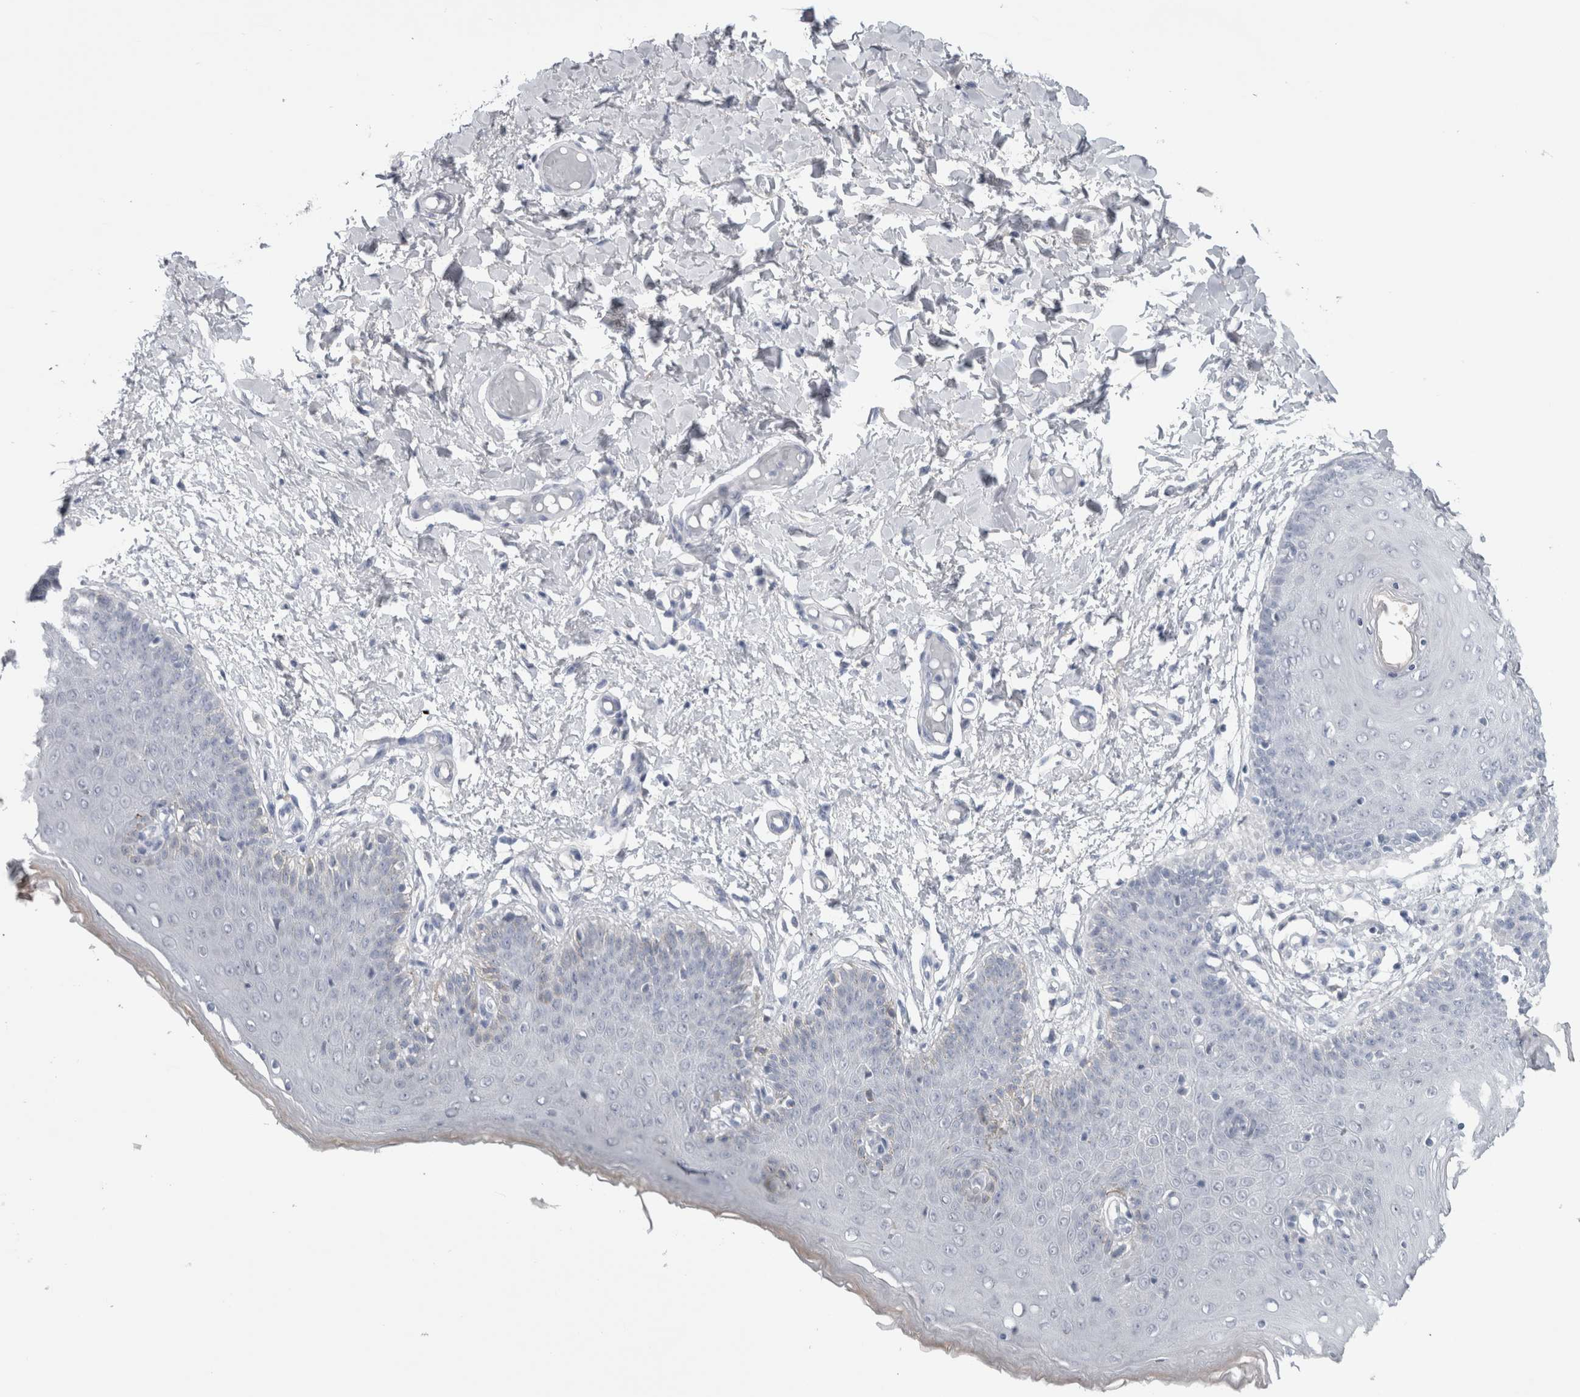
{"staining": {"intensity": "weak", "quantity": "<25%", "location": "cytoplasmic/membranous"}, "tissue": "skin", "cell_type": "Epidermal cells", "image_type": "normal", "snomed": [{"axis": "morphology", "description": "Normal tissue, NOS"}, {"axis": "topography", "description": "Vulva"}], "caption": "Immunohistochemical staining of normal skin displays no significant expression in epidermal cells.", "gene": "ADAM2", "patient": {"sex": "female", "age": 66}}